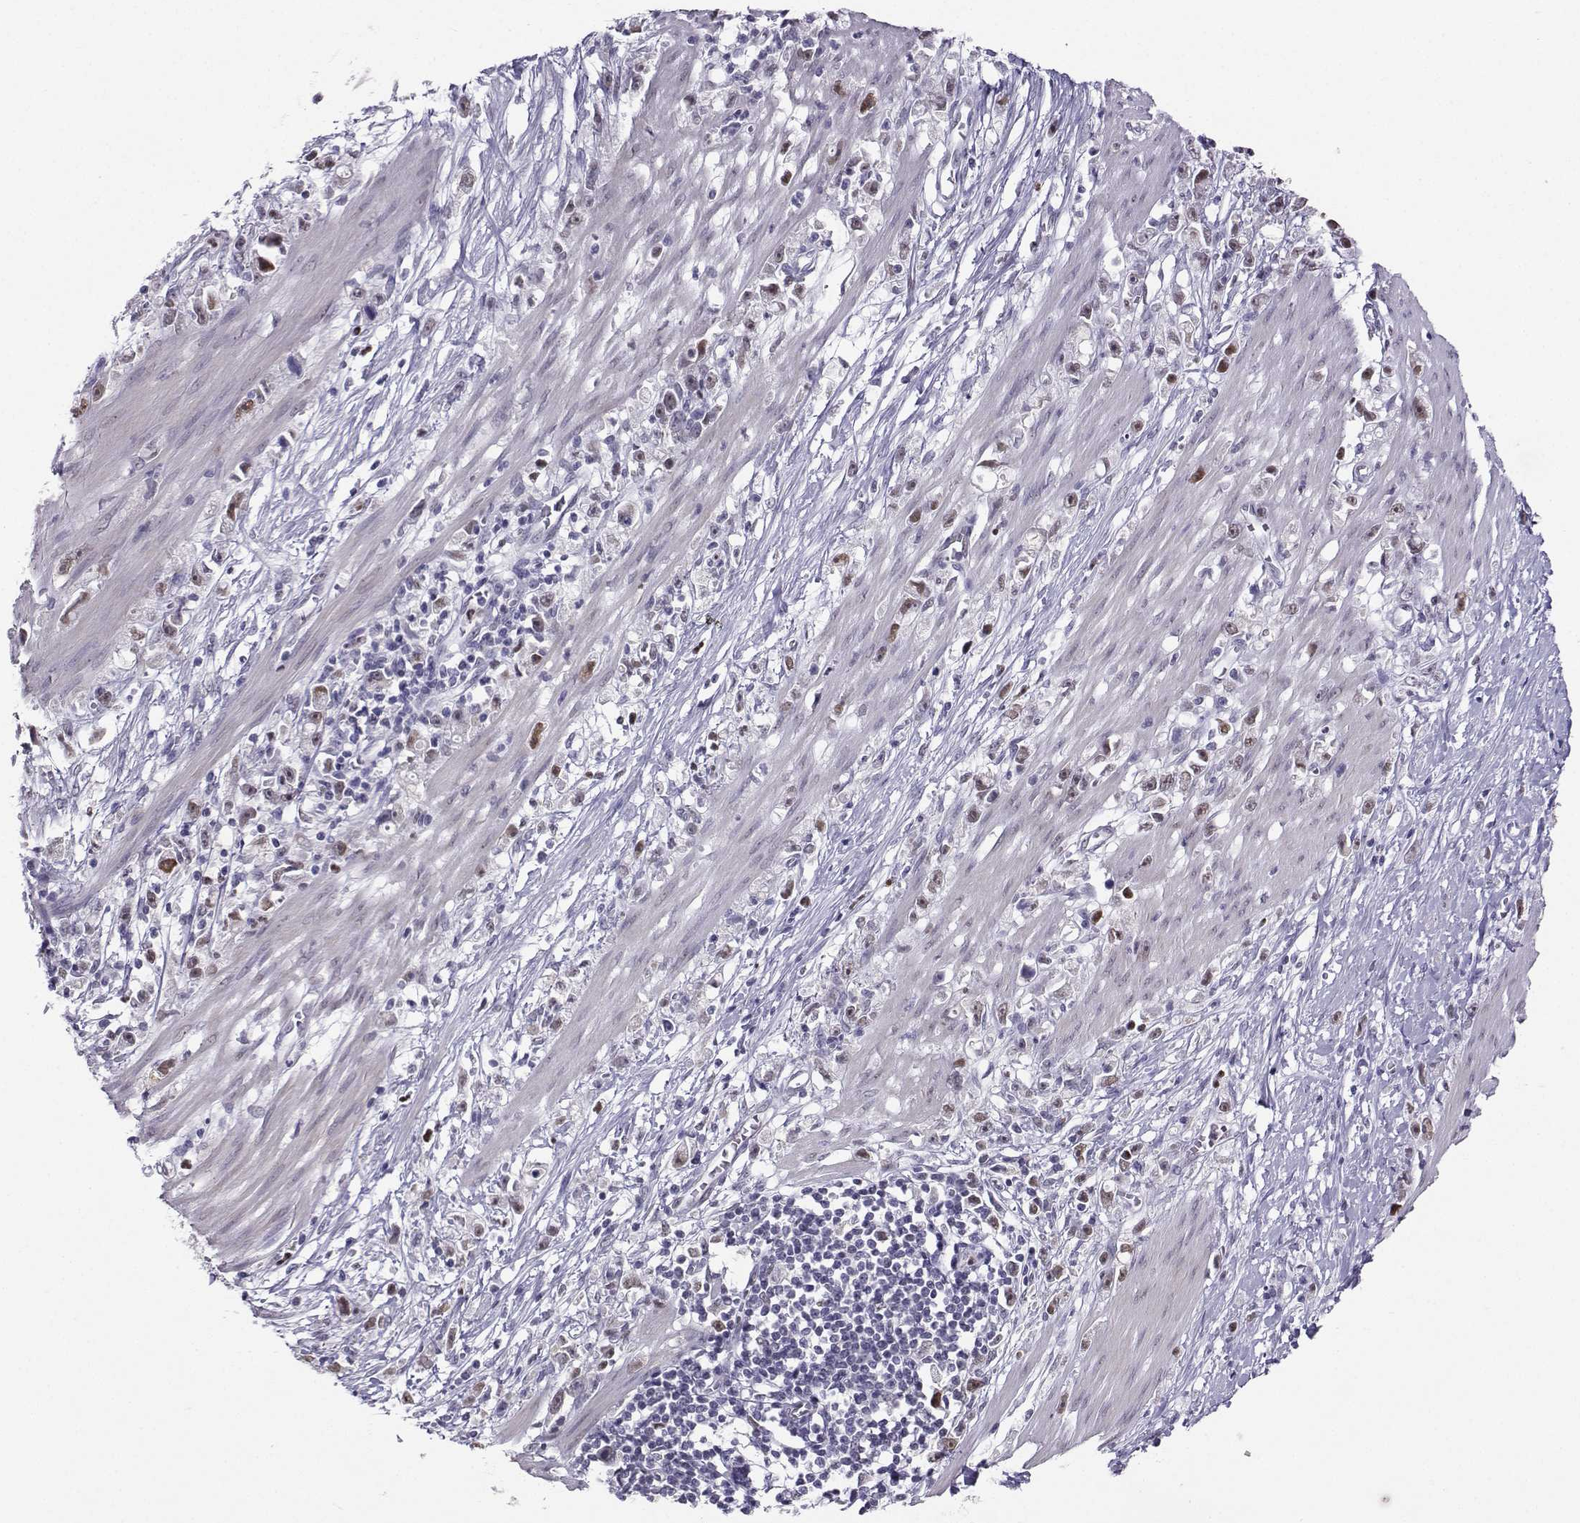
{"staining": {"intensity": "moderate", "quantity": "25%-75%", "location": "nuclear"}, "tissue": "stomach cancer", "cell_type": "Tumor cells", "image_type": "cancer", "snomed": [{"axis": "morphology", "description": "Adenocarcinoma, NOS"}, {"axis": "topography", "description": "Stomach"}], "caption": "A photomicrograph of stomach cancer stained for a protein reveals moderate nuclear brown staining in tumor cells.", "gene": "TEDC2", "patient": {"sex": "female", "age": 59}}